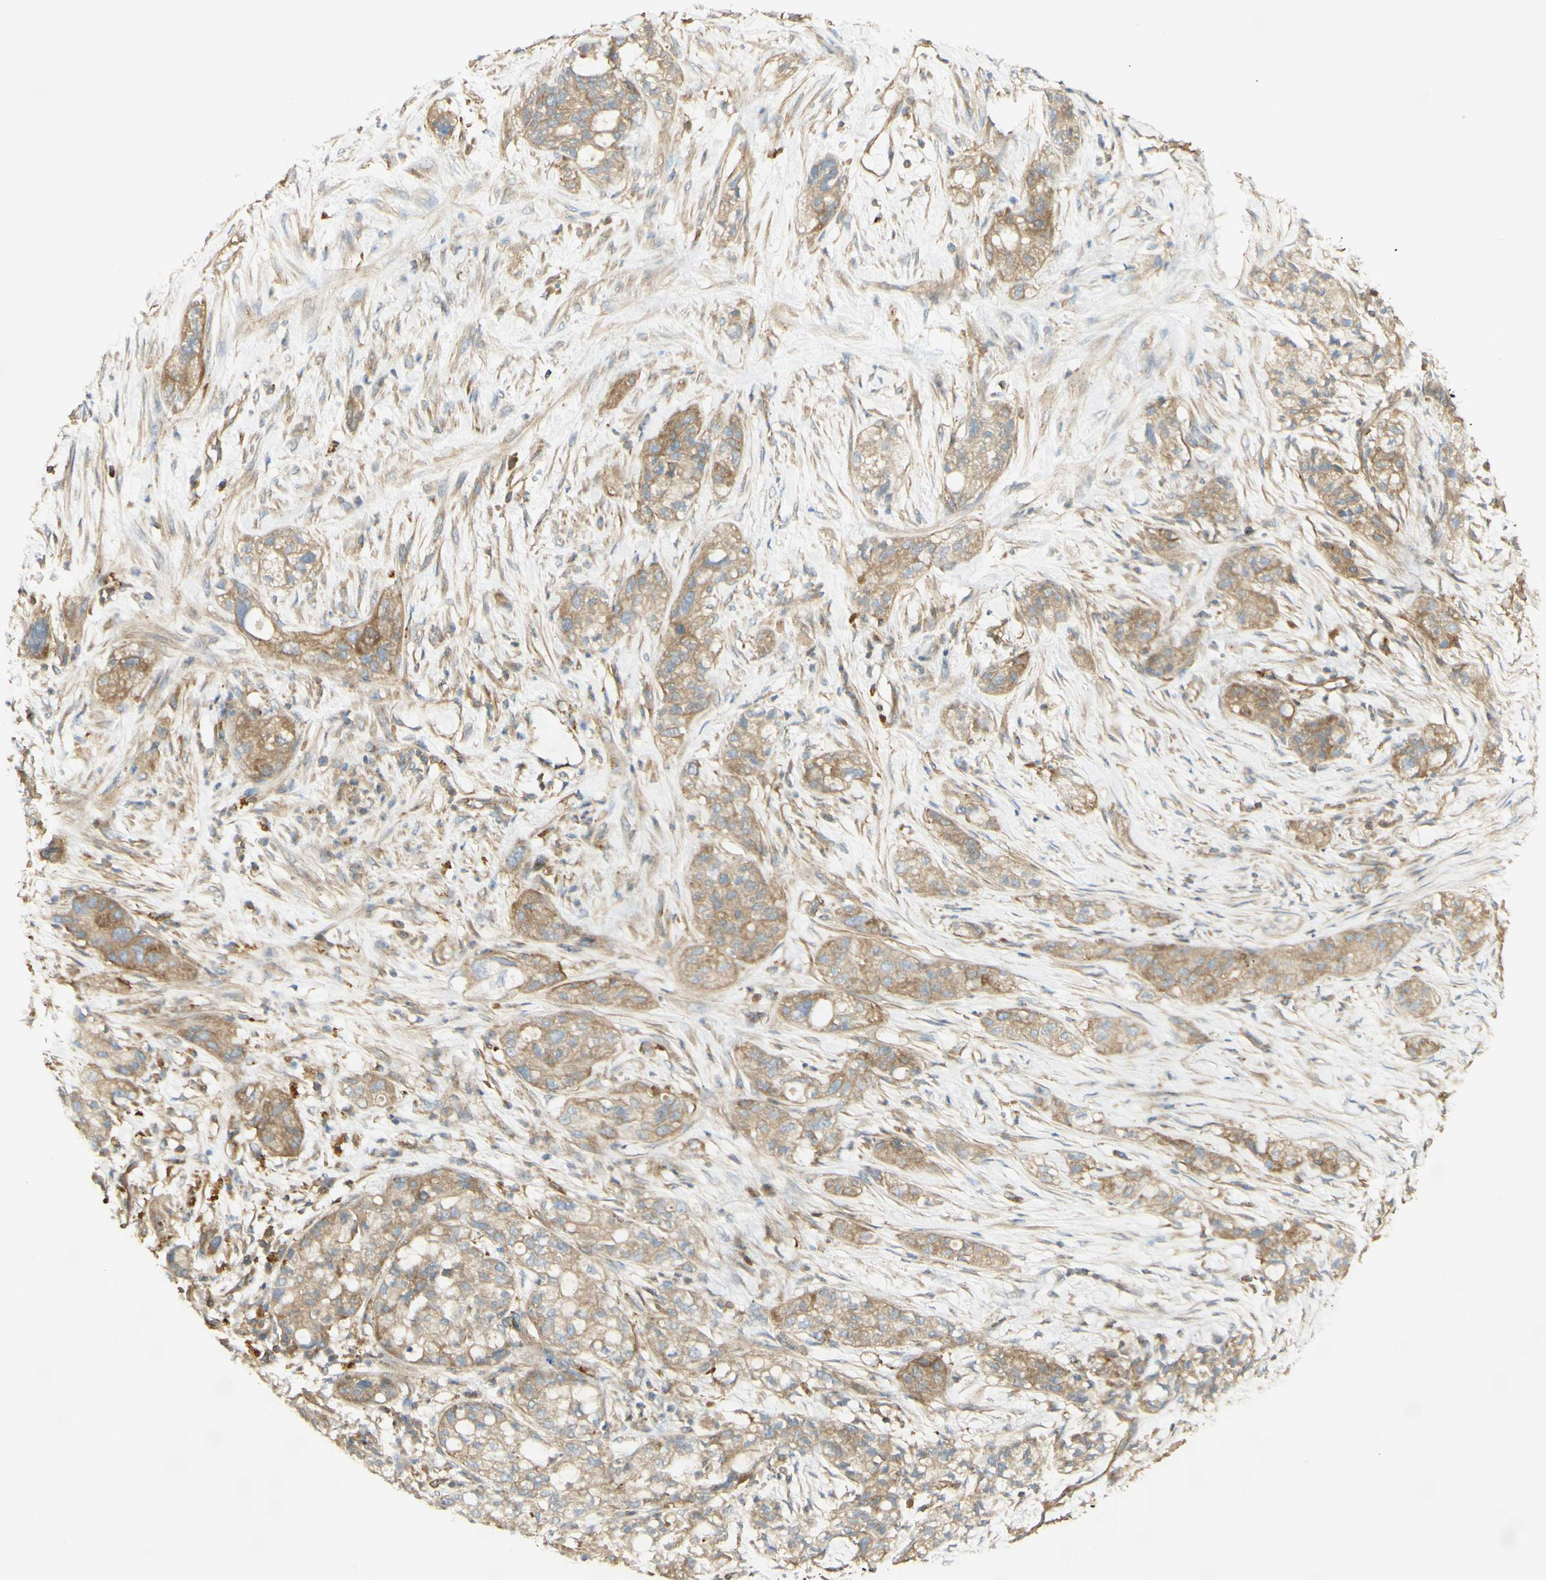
{"staining": {"intensity": "moderate", "quantity": ">75%", "location": "cytoplasmic/membranous"}, "tissue": "pancreatic cancer", "cell_type": "Tumor cells", "image_type": "cancer", "snomed": [{"axis": "morphology", "description": "Adenocarcinoma, NOS"}, {"axis": "topography", "description": "Pancreas"}], "caption": "The photomicrograph reveals staining of adenocarcinoma (pancreatic), revealing moderate cytoplasmic/membranous protein positivity (brown color) within tumor cells.", "gene": "IKBKG", "patient": {"sex": "female", "age": 78}}